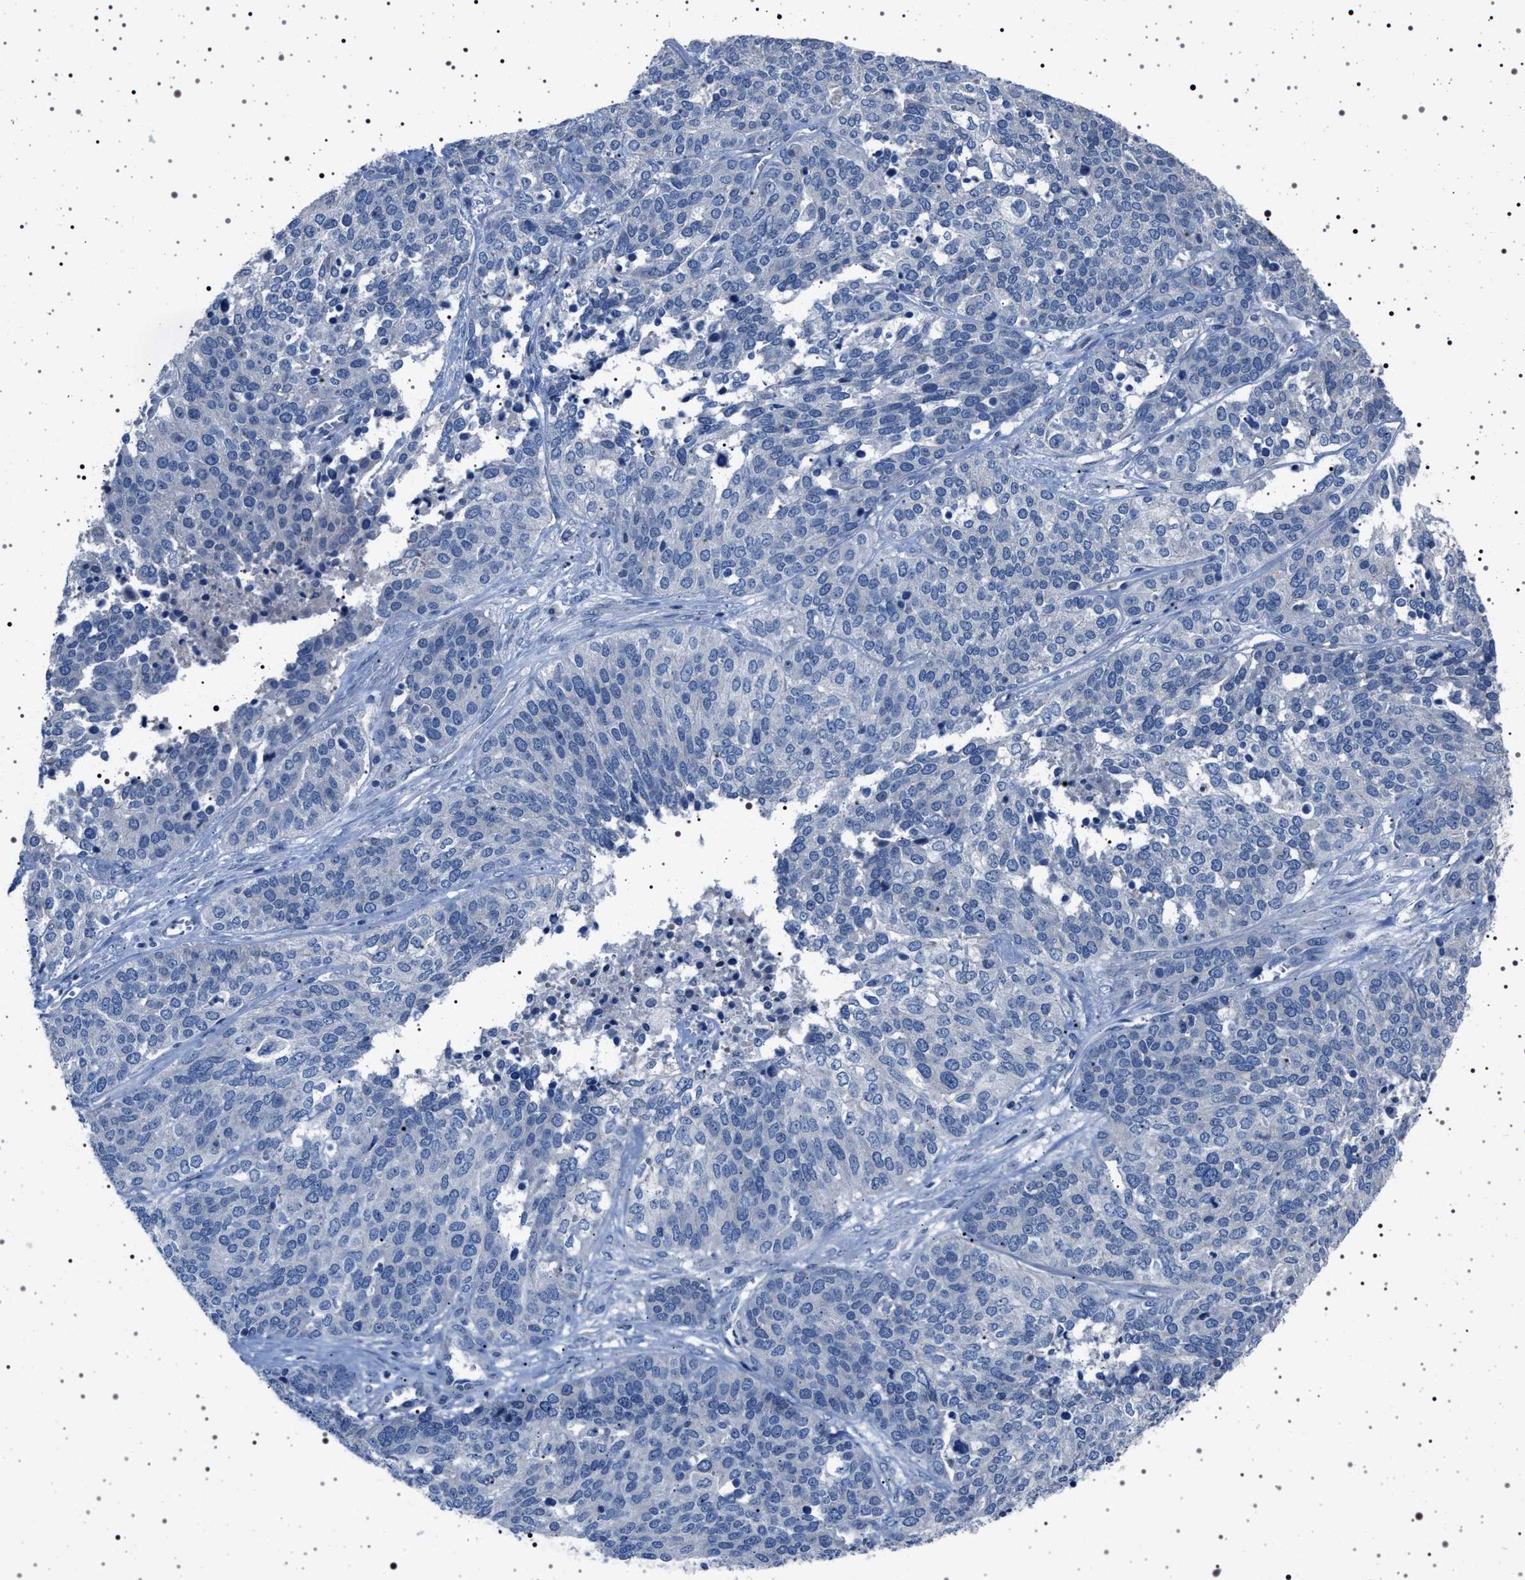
{"staining": {"intensity": "negative", "quantity": "none", "location": "none"}, "tissue": "ovarian cancer", "cell_type": "Tumor cells", "image_type": "cancer", "snomed": [{"axis": "morphology", "description": "Cystadenocarcinoma, serous, NOS"}, {"axis": "topography", "description": "Ovary"}], "caption": "A high-resolution micrograph shows immunohistochemistry staining of ovarian serous cystadenocarcinoma, which exhibits no significant expression in tumor cells.", "gene": "NAT9", "patient": {"sex": "female", "age": 44}}